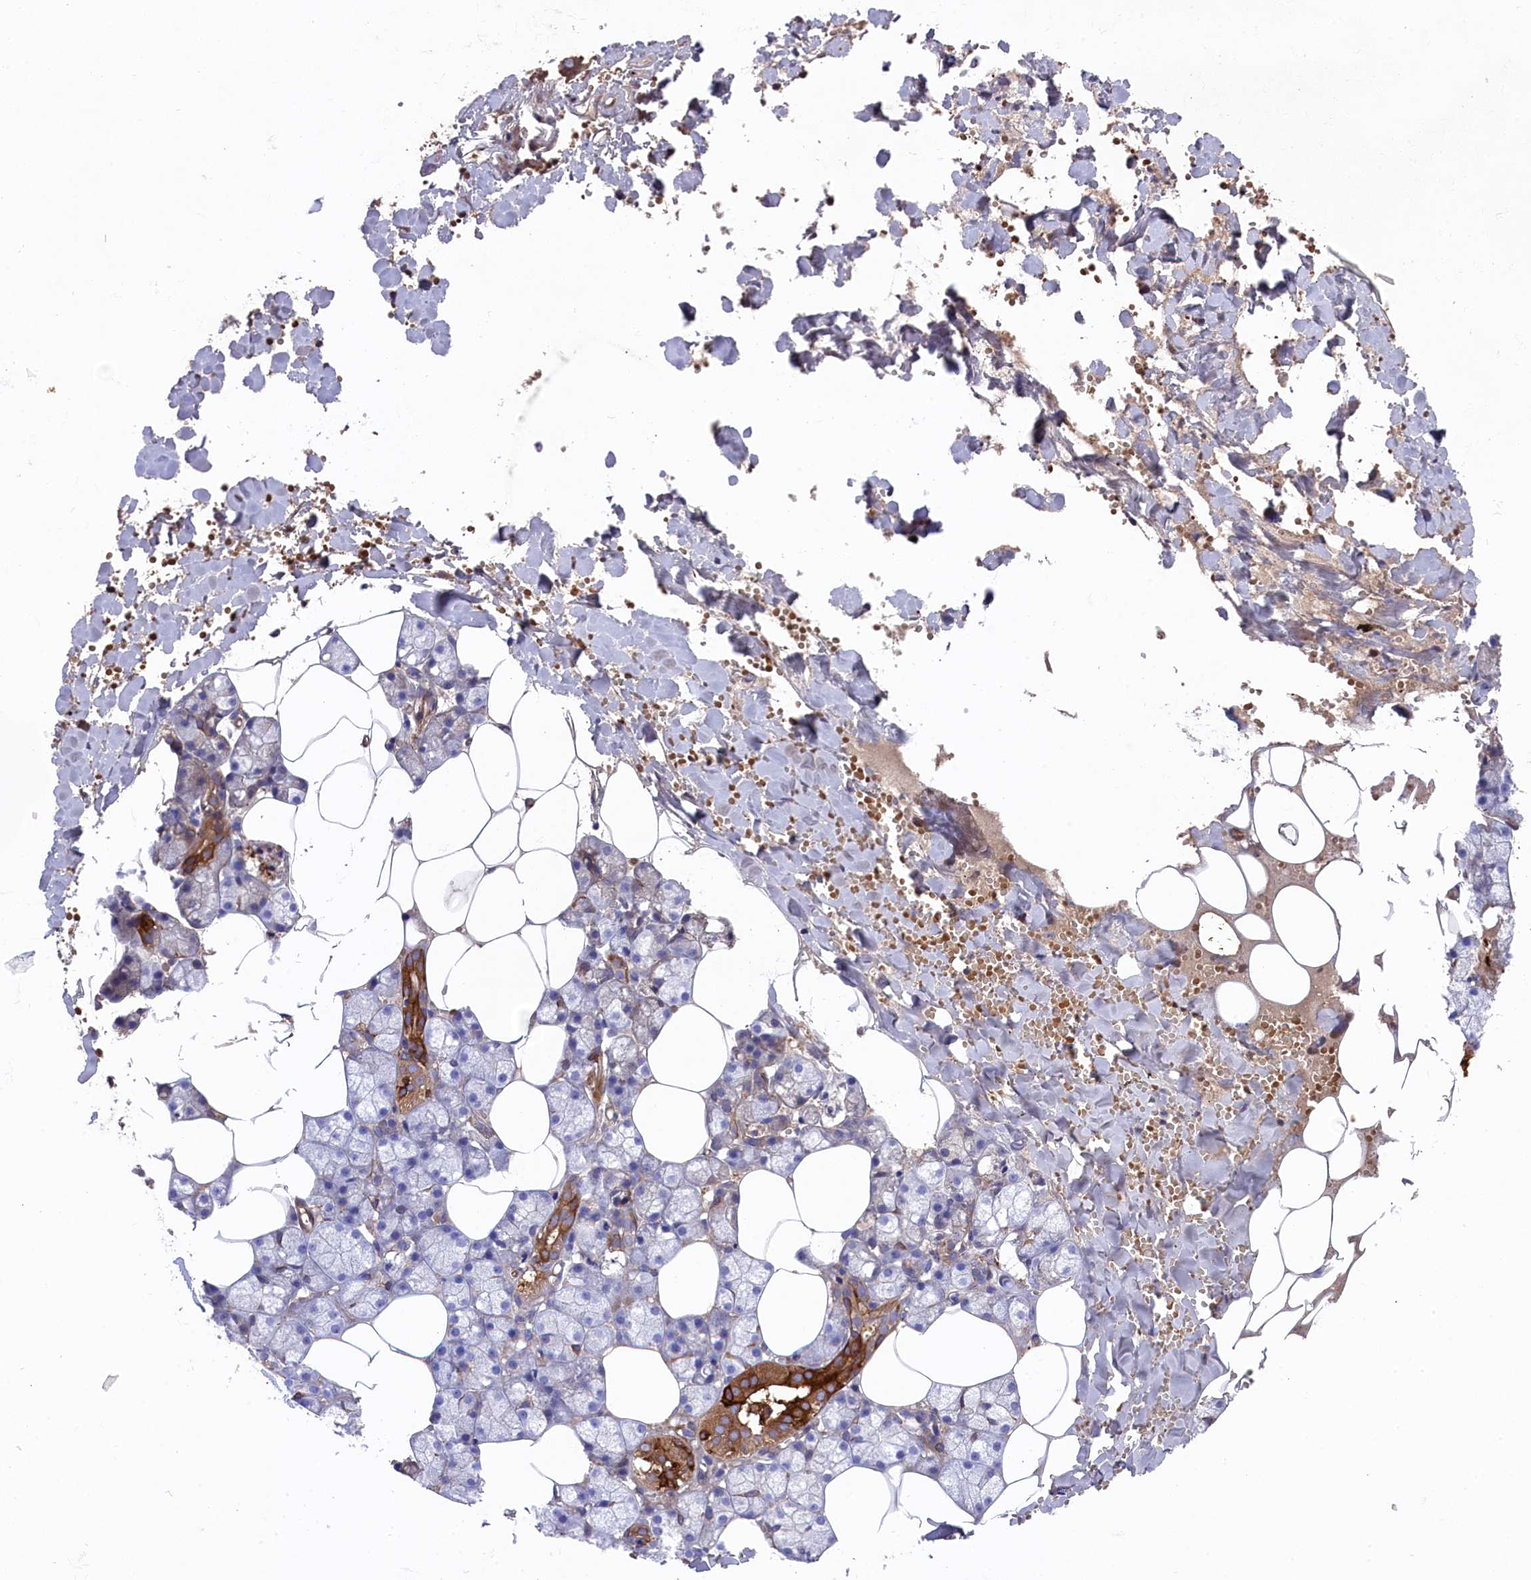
{"staining": {"intensity": "strong", "quantity": "<25%", "location": "cytoplasmic/membranous"}, "tissue": "salivary gland", "cell_type": "Glandular cells", "image_type": "normal", "snomed": [{"axis": "morphology", "description": "Normal tissue, NOS"}, {"axis": "topography", "description": "Salivary gland"}], "caption": "The immunohistochemical stain labels strong cytoplasmic/membranous expression in glandular cells of benign salivary gland. The protein is stained brown, and the nuclei are stained in blue (DAB IHC with brightfield microscopy, high magnification).", "gene": "LHFPL4", "patient": {"sex": "male", "age": 62}}